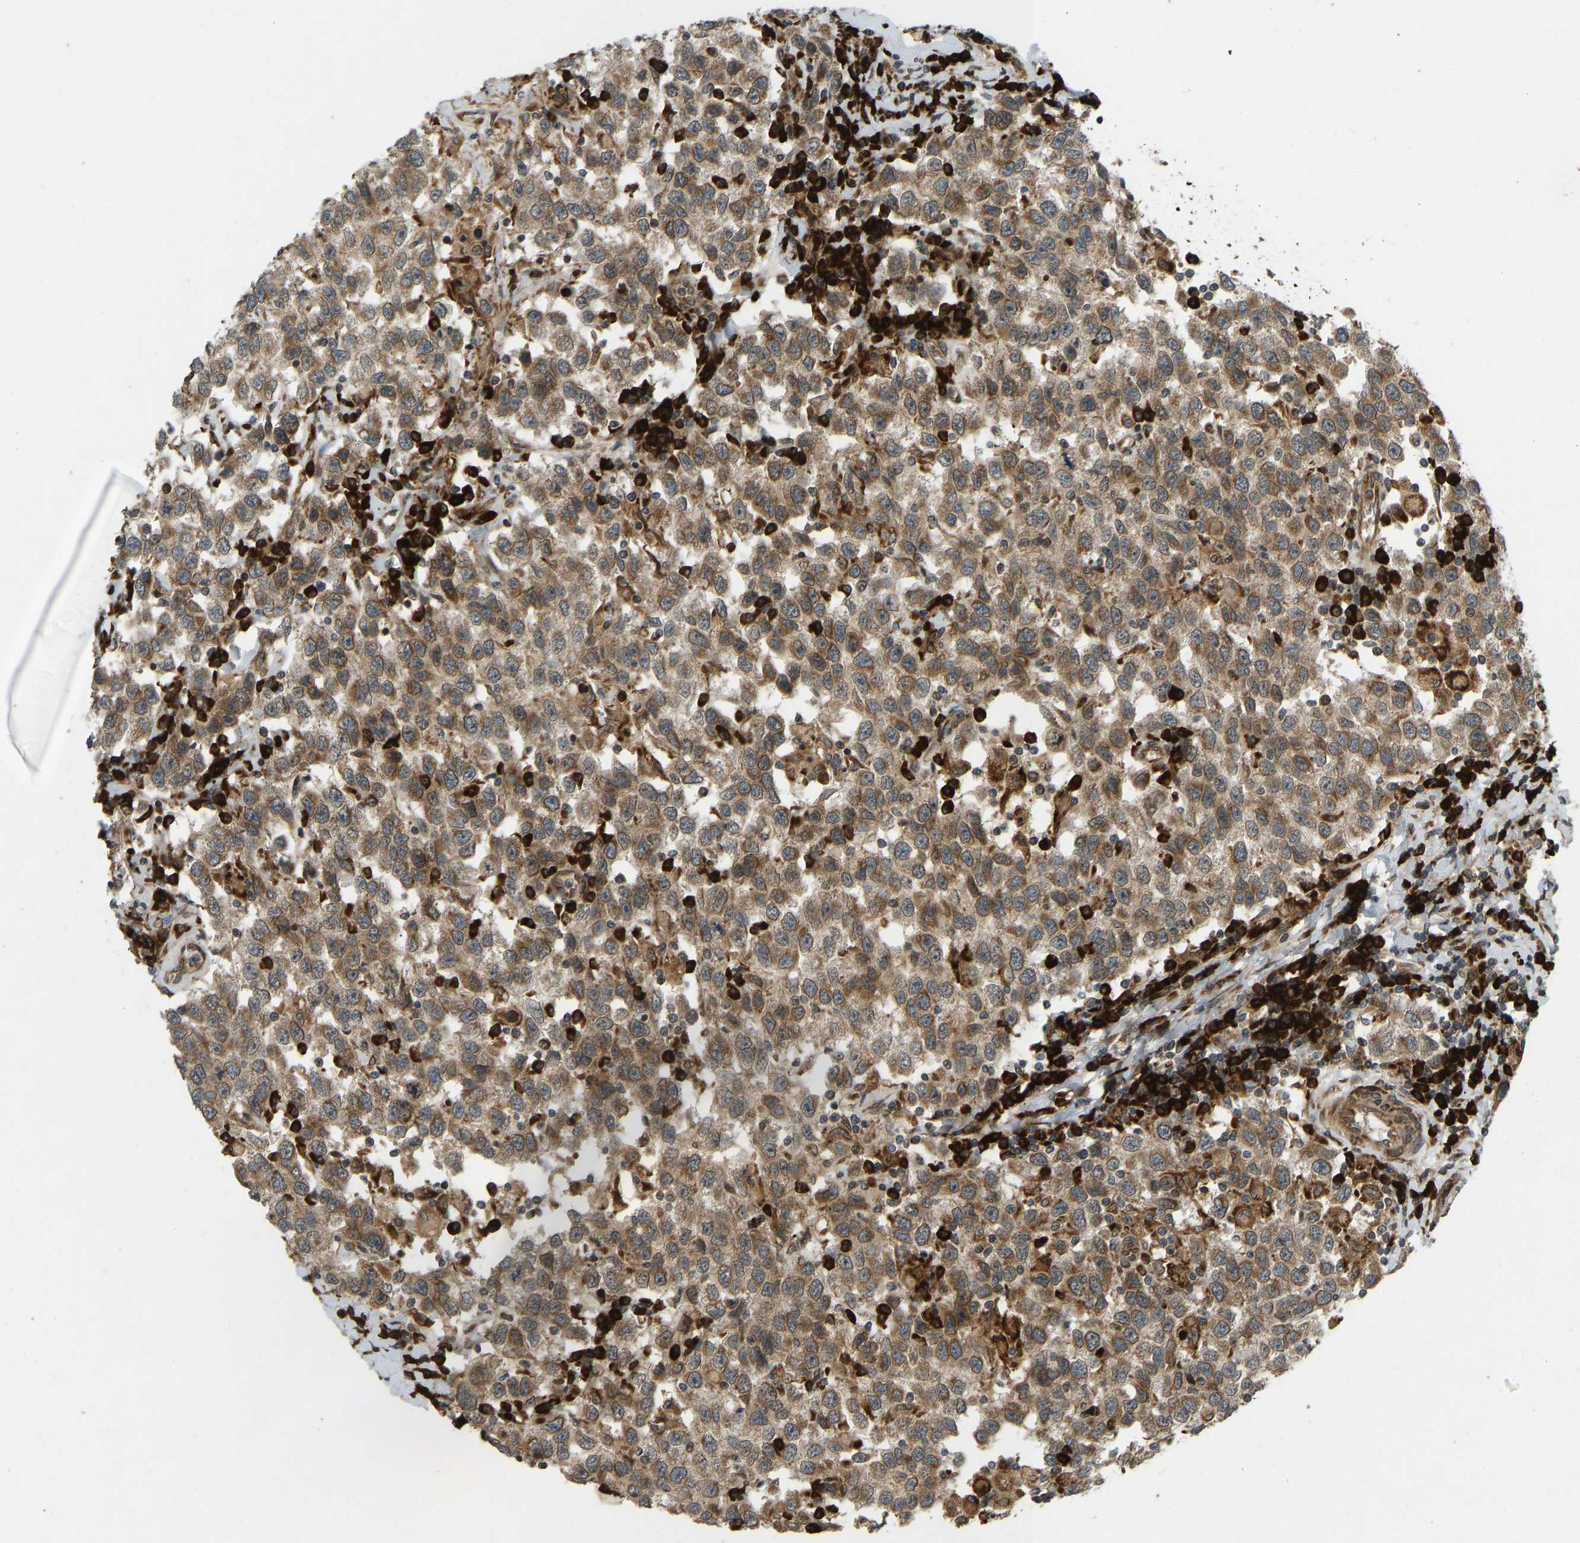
{"staining": {"intensity": "moderate", "quantity": ">75%", "location": "cytoplasmic/membranous"}, "tissue": "testis cancer", "cell_type": "Tumor cells", "image_type": "cancer", "snomed": [{"axis": "morphology", "description": "Seminoma, NOS"}, {"axis": "topography", "description": "Testis"}], "caption": "Testis cancer (seminoma) was stained to show a protein in brown. There is medium levels of moderate cytoplasmic/membranous positivity in approximately >75% of tumor cells.", "gene": "RPN2", "patient": {"sex": "male", "age": 41}}